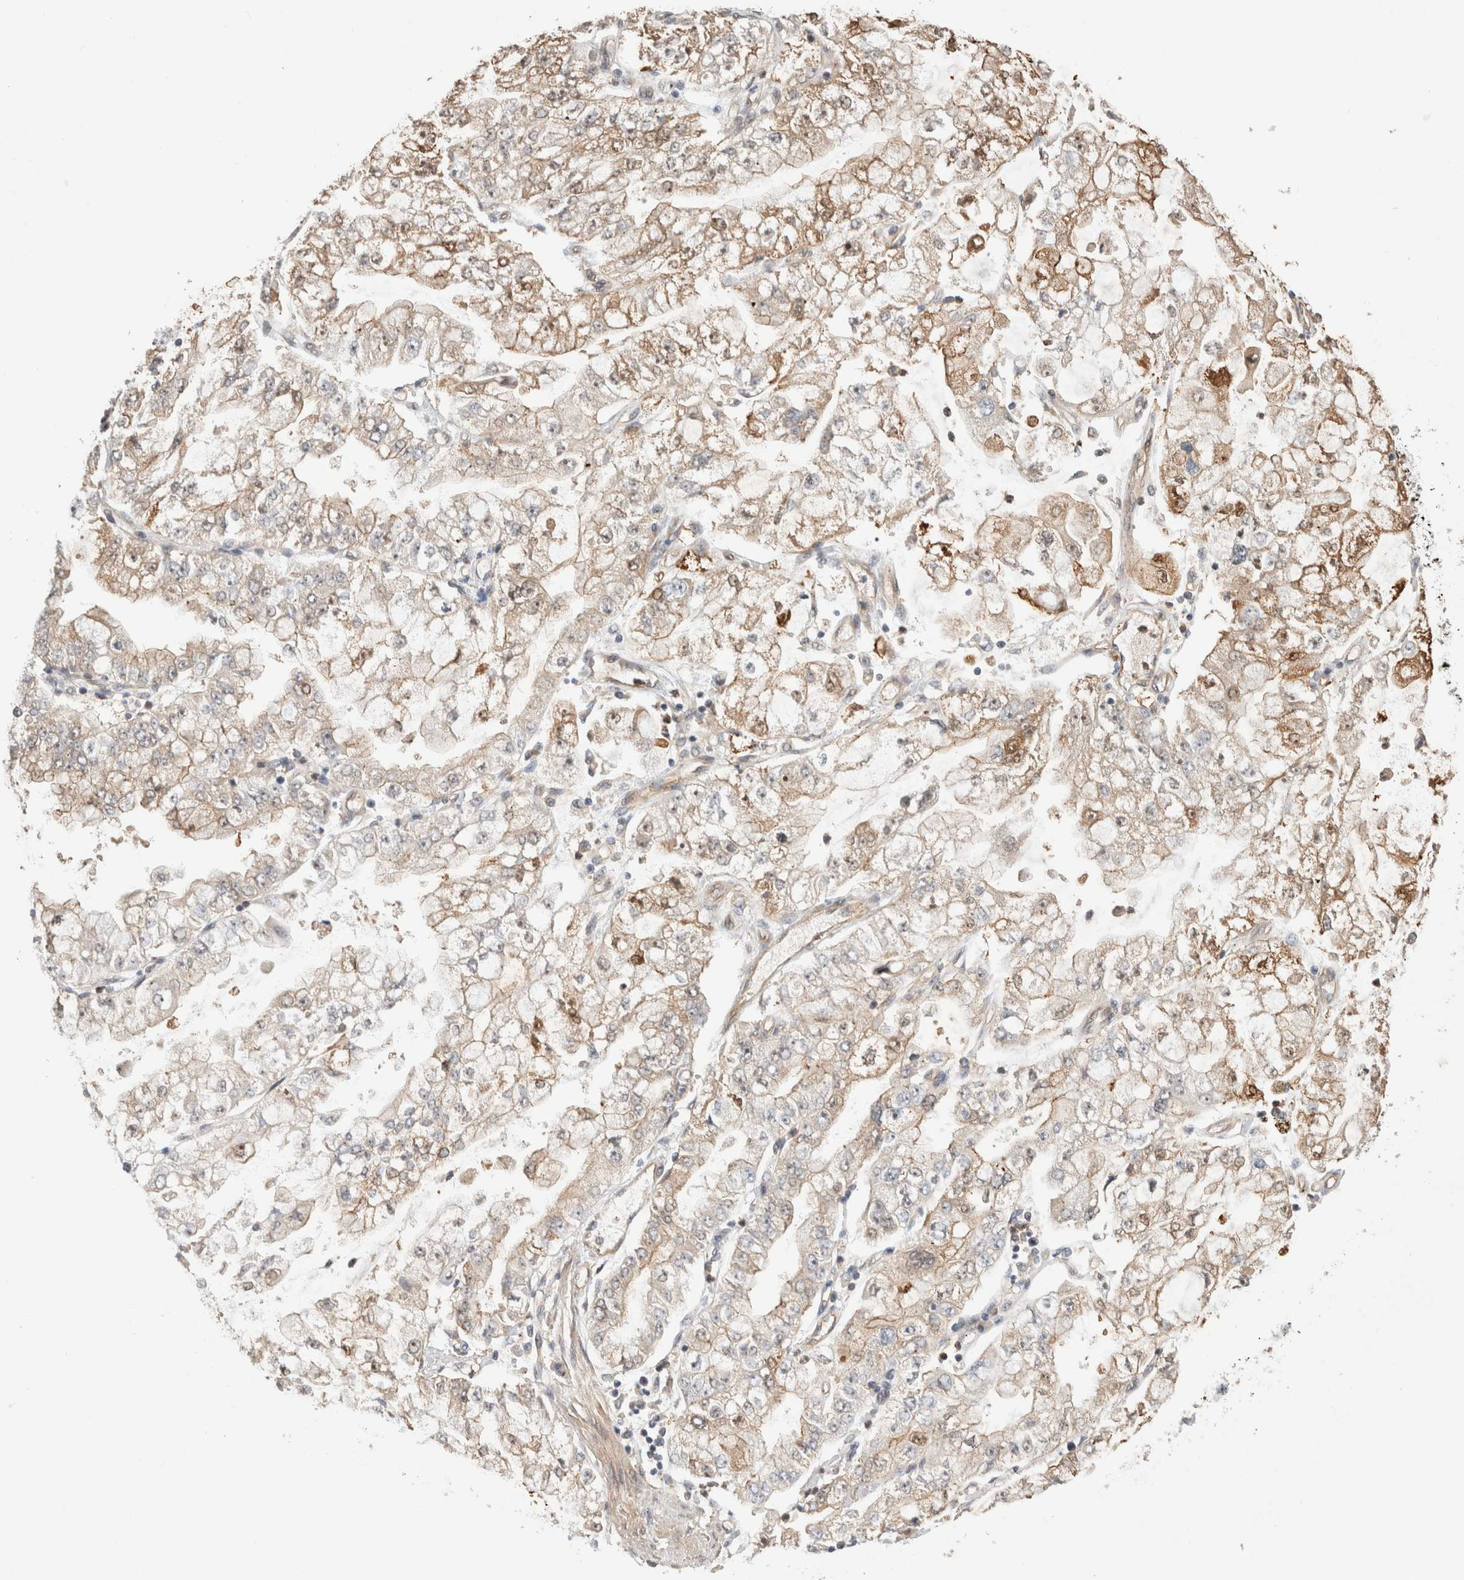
{"staining": {"intensity": "weak", "quantity": "25%-75%", "location": "cytoplasmic/membranous"}, "tissue": "stomach cancer", "cell_type": "Tumor cells", "image_type": "cancer", "snomed": [{"axis": "morphology", "description": "Adenocarcinoma, NOS"}, {"axis": "topography", "description": "Stomach"}], "caption": "Protein staining of stomach adenocarcinoma tissue demonstrates weak cytoplasmic/membranous expression in about 25%-75% of tumor cells.", "gene": "OTUD6B", "patient": {"sex": "male", "age": 76}}